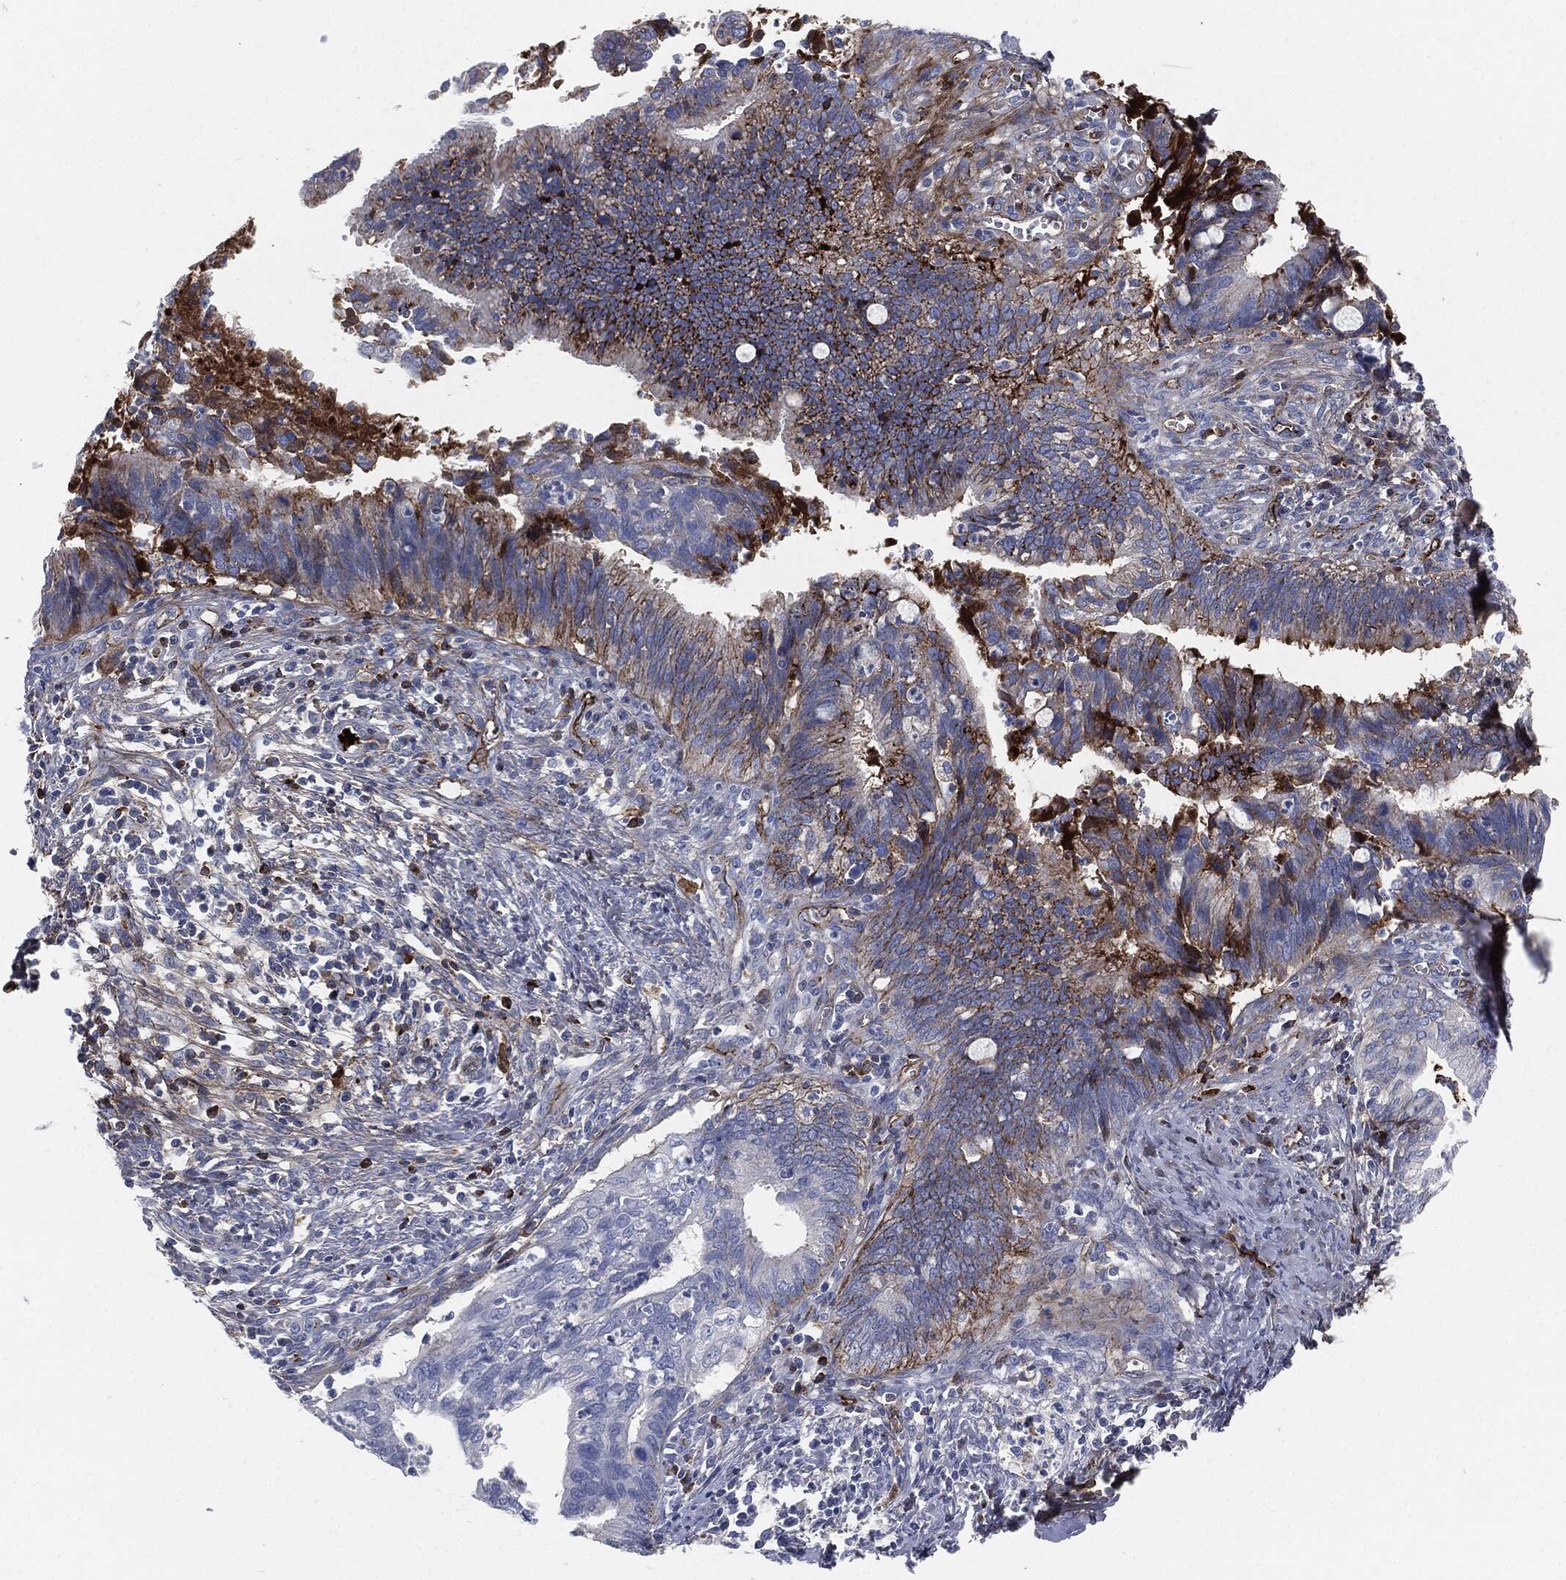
{"staining": {"intensity": "strong", "quantity": "<25%", "location": "cytoplasmic/membranous"}, "tissue": "cervical cancer", "cell_type": "Tumor cells", "image_type": "cancer", "snomed": [{"axis": "morphology", "description": "Adenocarcinoma, NOS"}, {"axis": "topography", "description": "Cervix"}], "caption": "About <25% of tumor cells in human cervical adenocarcinoma exhibit strong cytoplasmic/membranous protein positivity as visualized by brown immunohistochemical staining.", "gene": "APOB", "patient": {"sex": "female", "age": 42}}